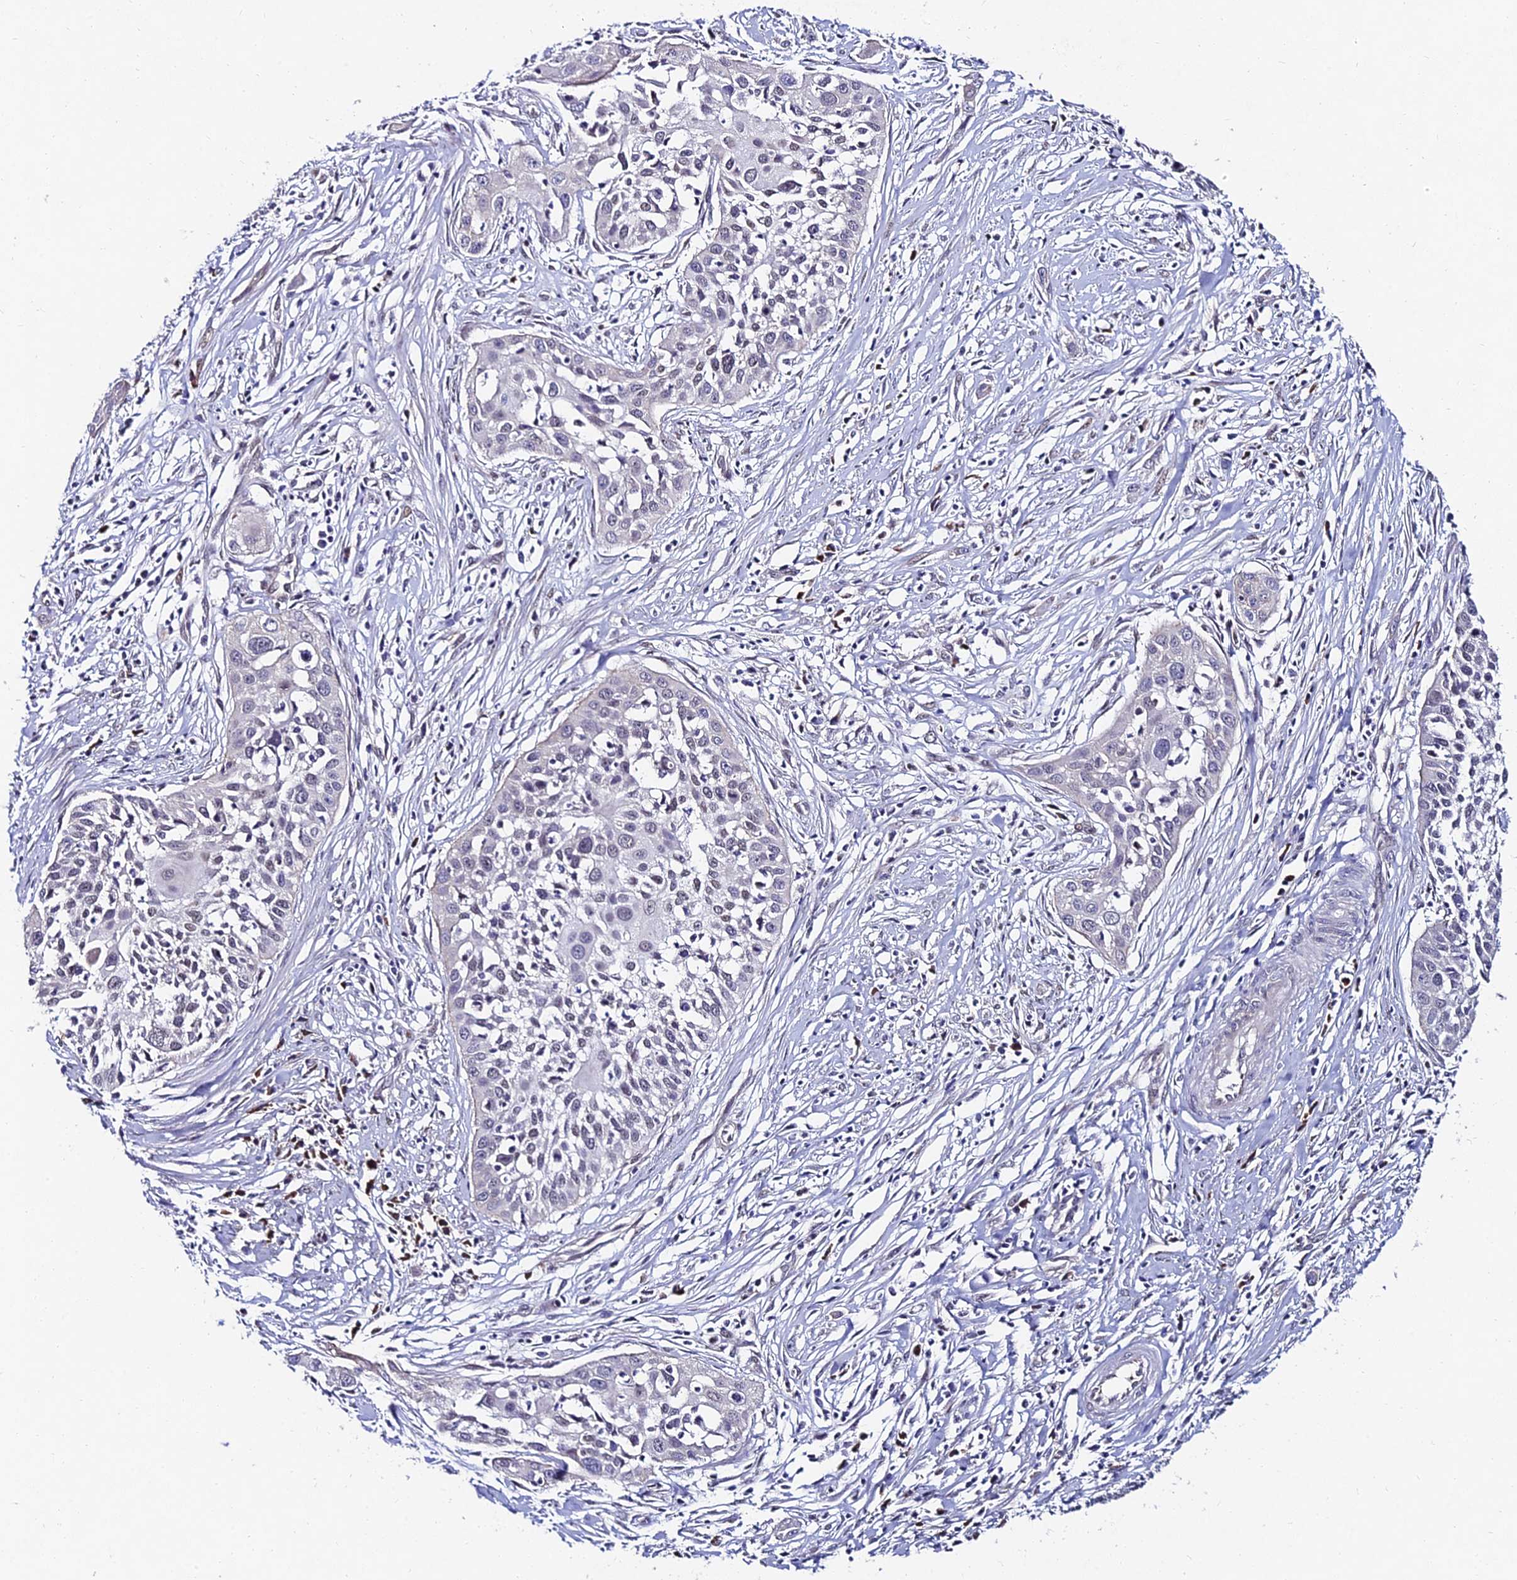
{"staining": {"intensity": "negative", "quantity": "none", "location": "none"}, "tissue": "cervical cancer", "cell_type": "Tumor cells", "image_type": "cancer", "snomed": [{"axis": "morphology", "description": "Squamous cell carcinoma, NOS"}, {"axis": "topography", "description": "Cervix"}], "caption": "This is an immunohistochemistry micrograph of cervical cancer. There is no expression in tumor cells.", "gene": "TRIM24", "patient": {"sex": "female", "age": 34}}